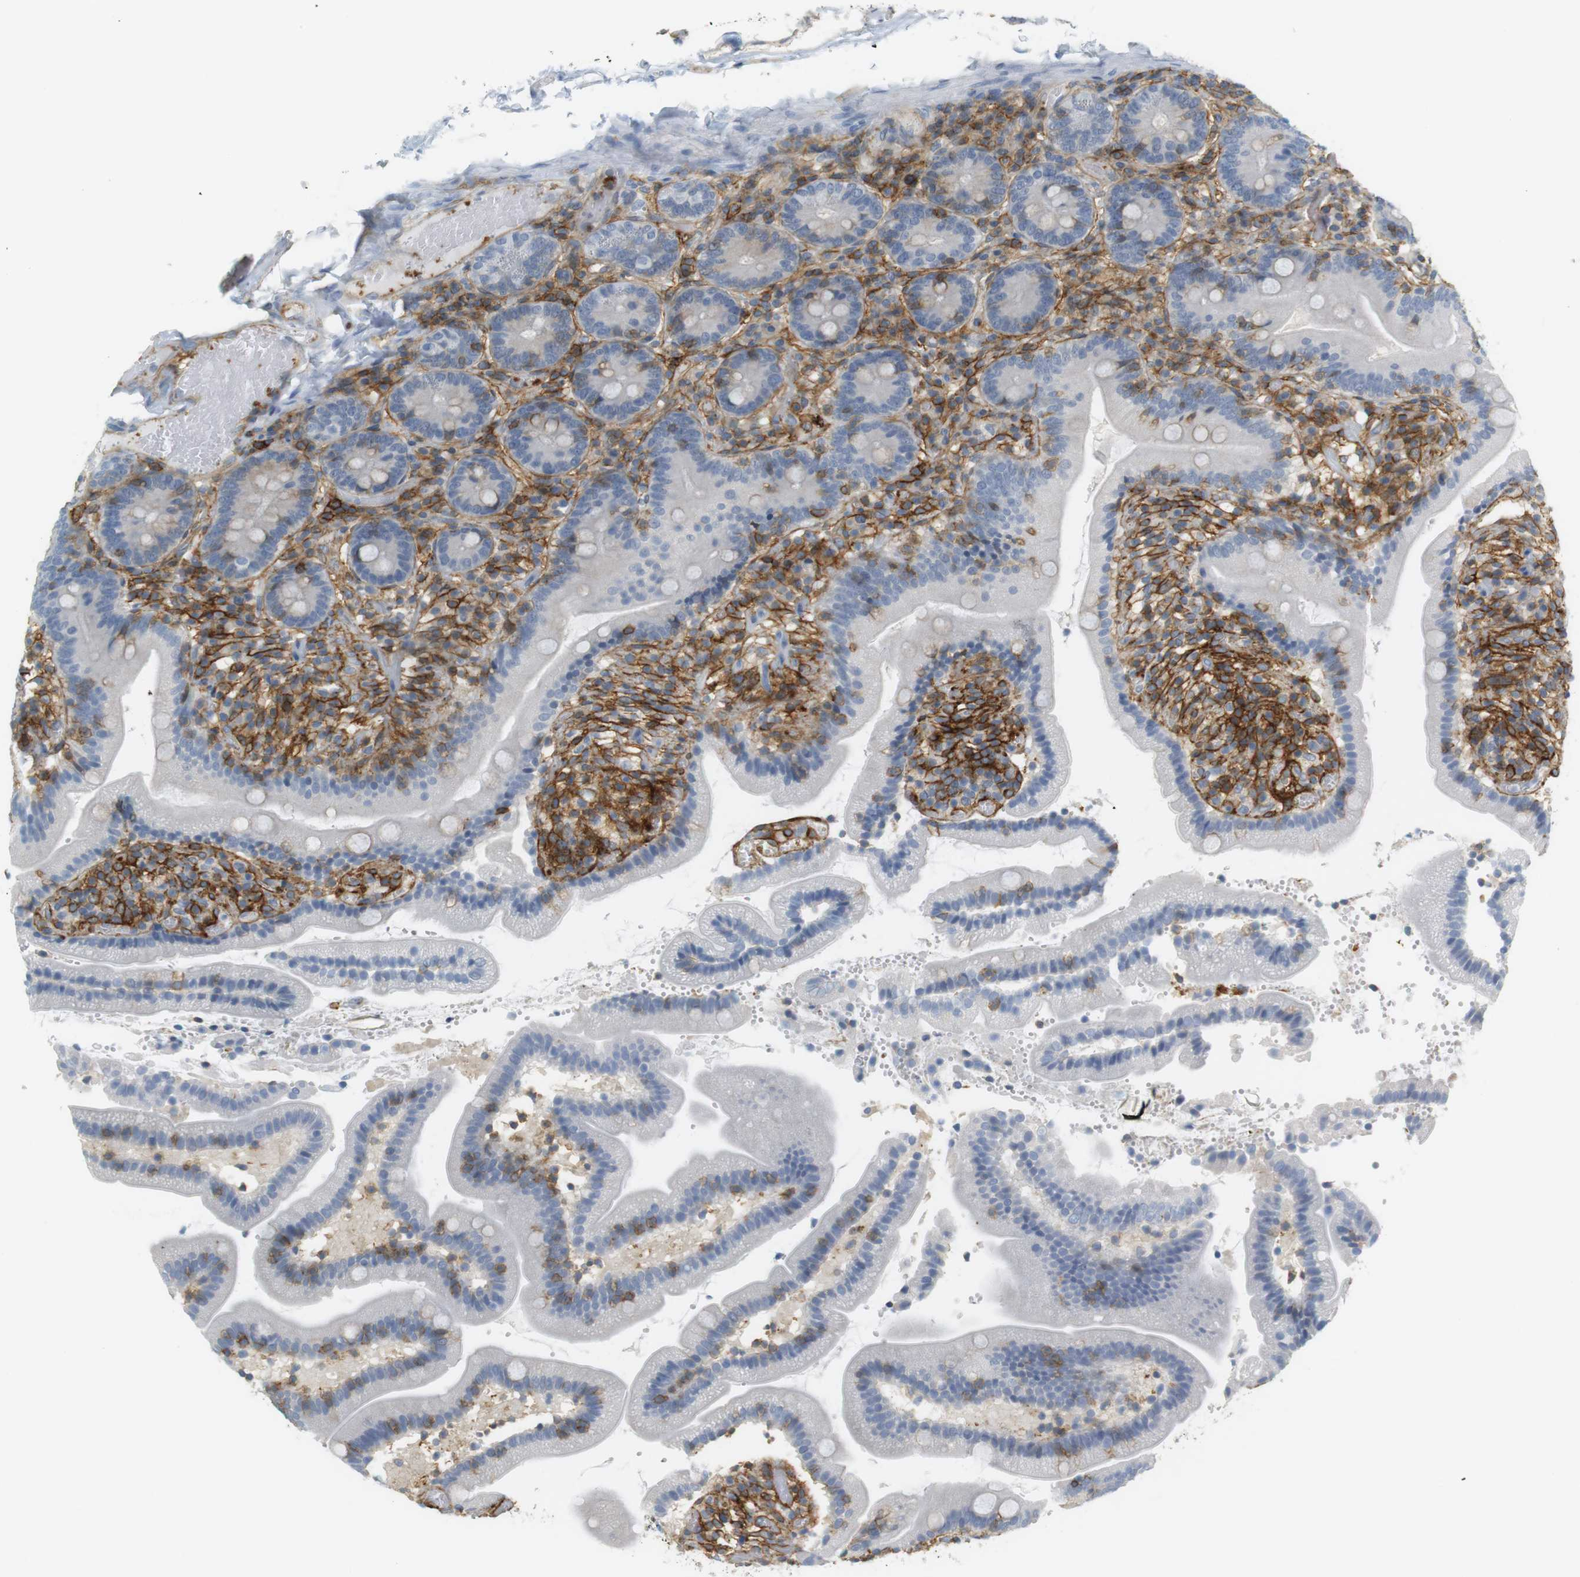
{"staining": {"intensity": "negative", "quantity": "none", "location": "none"}, "tissue": "duodenum", "cell_type": "Glandular cells", "image_type": "normal", "snomed": [{"axis": "morphology", "description": "Normal tissue, NOS"}, {"axis": "topography", "description": "Duodenum"}], "caption": "Histopathology image shows no protein expression in glandular cells of unremarkable duodenum.", "gene": "F2R", "patient": {"sex": "male", "age": 66}}